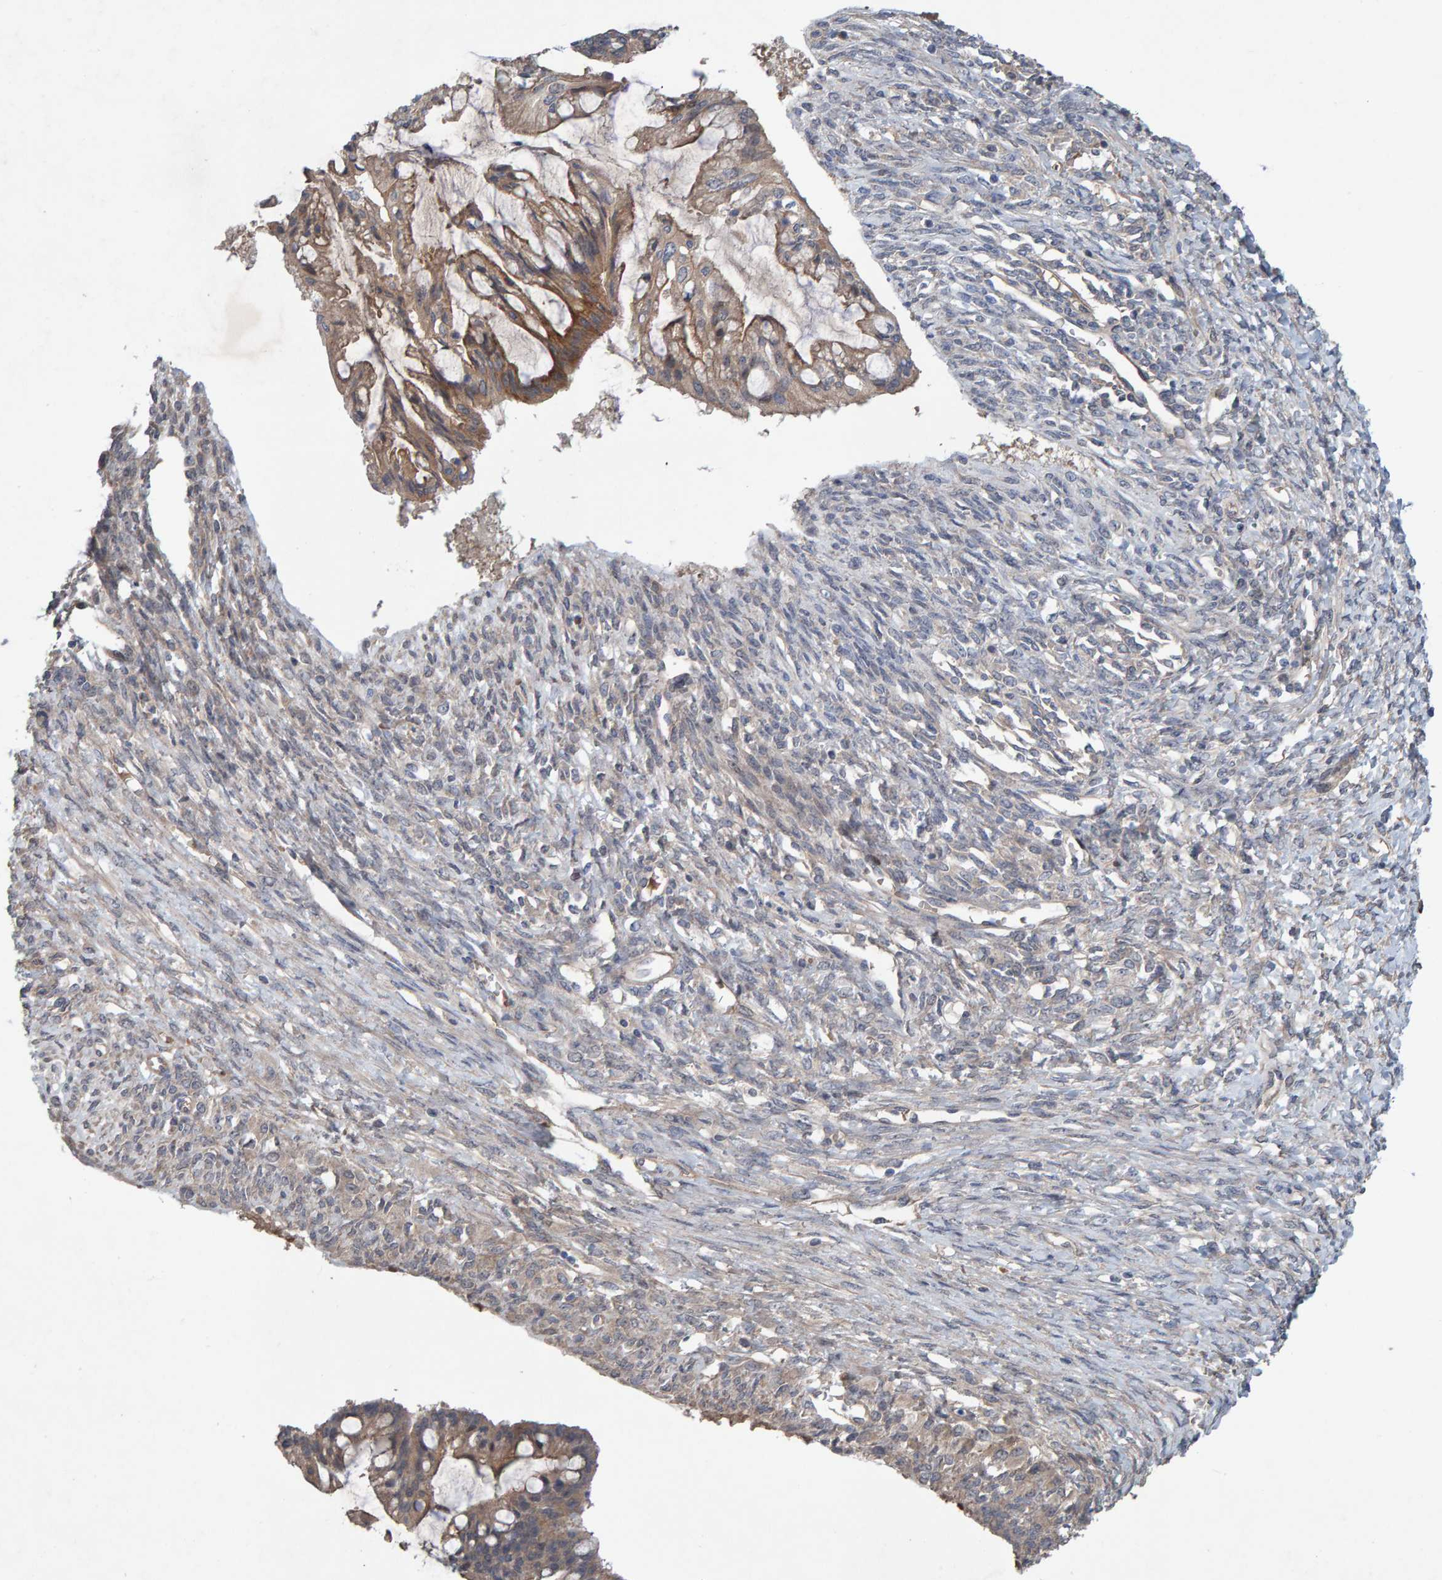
{"staining": {"intensity": "moderate", "quantity": ">75%", "location": "cytoplasmic/membranous"}, "tissue": "ovarian cancer", "cell_type": "Tumor cells", "image_type": "cancer", "snomed": [{"axis": "morphology", "description": "Cystadenocarcinoma, mucinous, NOS"}, {"axis": "topography", "description": "Ovary"}], "caption": "About >75% of tumor cells in ovarian cancer display moderate cytoplasmic/membranous protein expression as visualized by brown immunohistochemical staining.", "gene": "LRSAM1", "patient": {"sex": "female", "age": 73}}